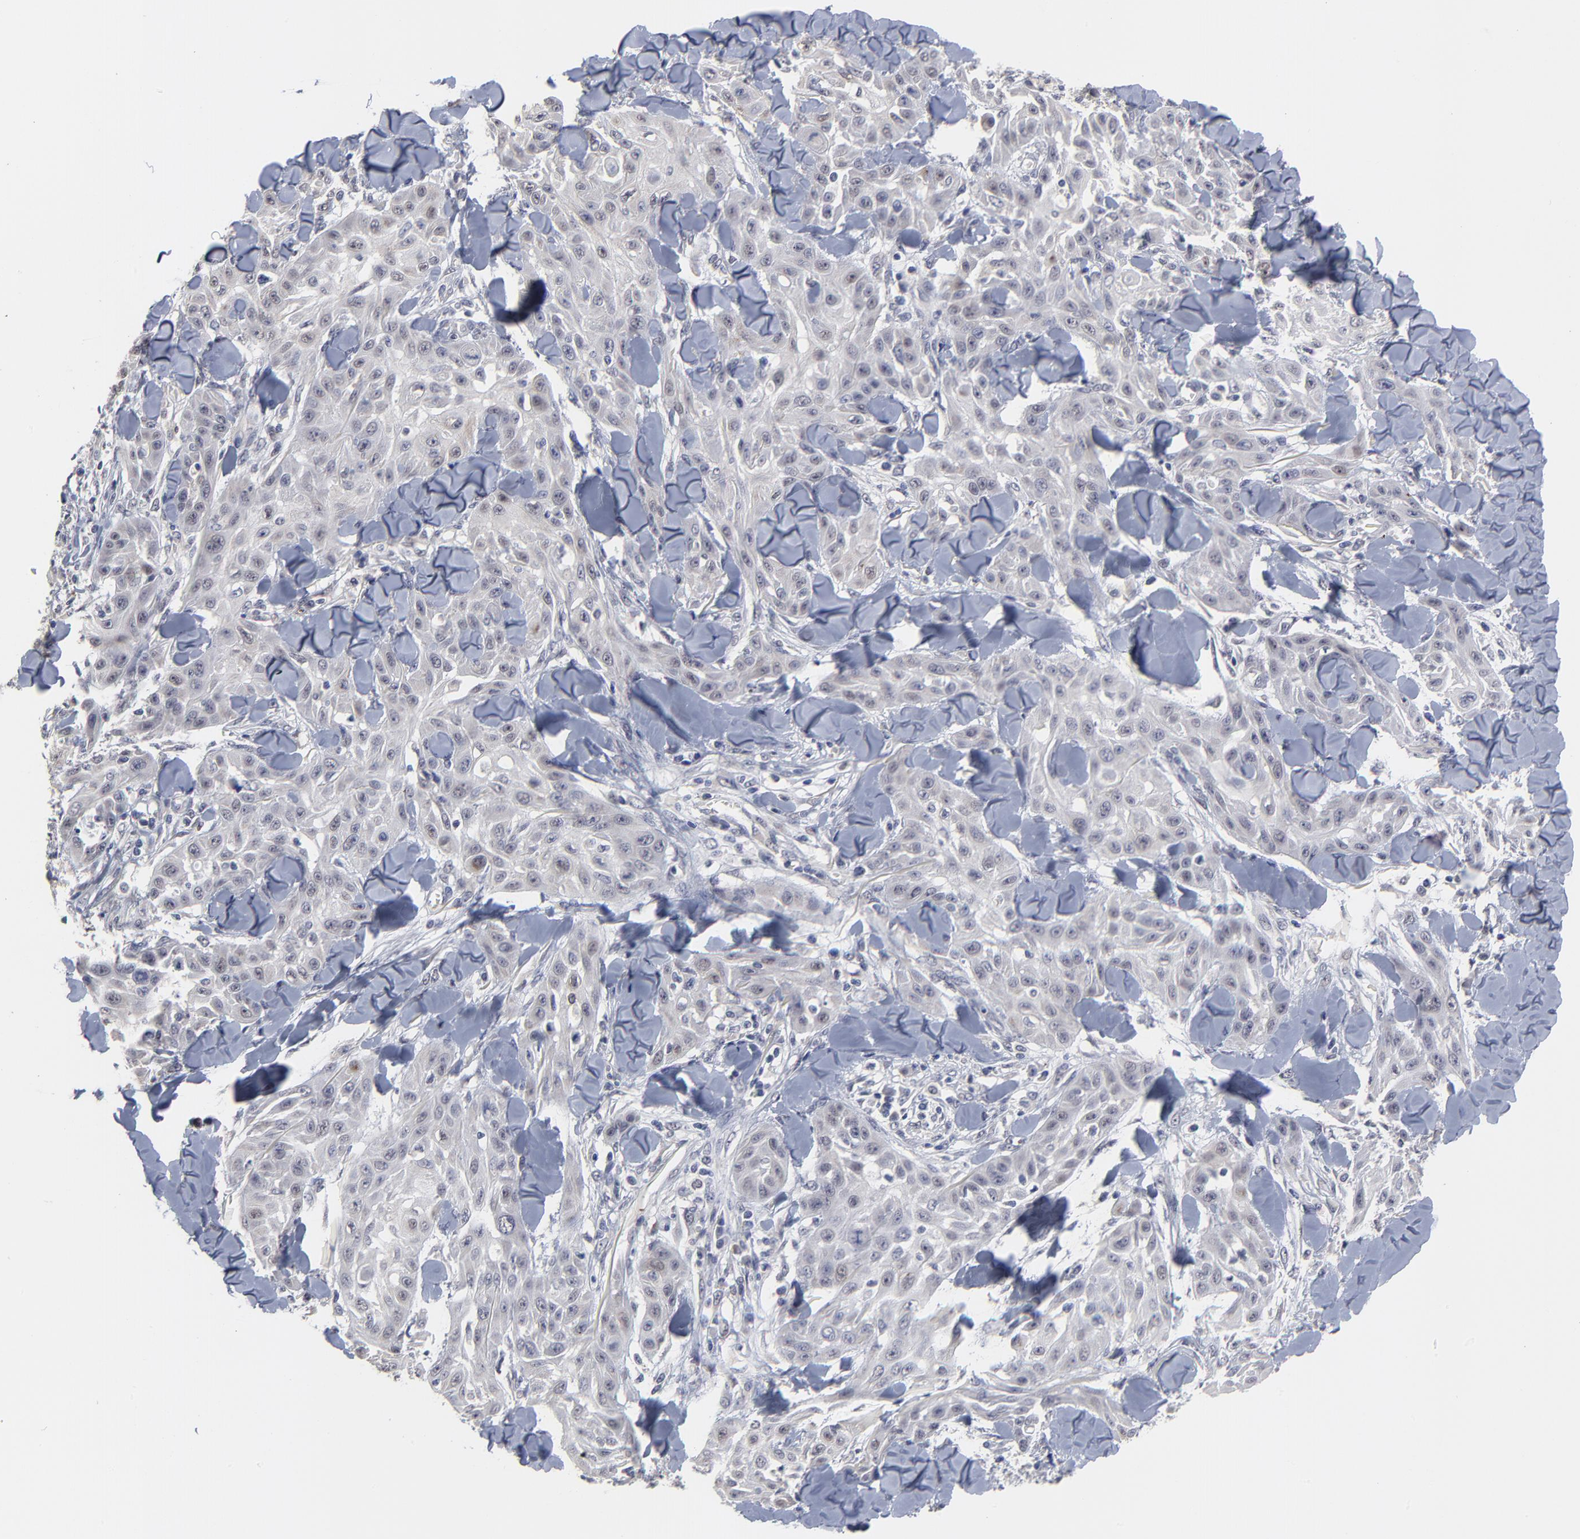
{"staining": {"intensity": "negative", "quantity": "none", "location": "none"}, "tissue": "skin cancer", "cell_type": "Tumor cells", "image_type": "cancer", "snomed": [{"axis": "morphology", "description": "Squamous cell carcinoma, NOS"}, {"axis": "topography", "description": "Skin"}], "caption": "Immunohistochemistry micrograph of human squamous cell carcinoma (skin) stained for a protein (brown), which reveals no positivity in tumor cells.", "gene": "MAGEA10", "patient": {"sex": "male", "age": 24}}